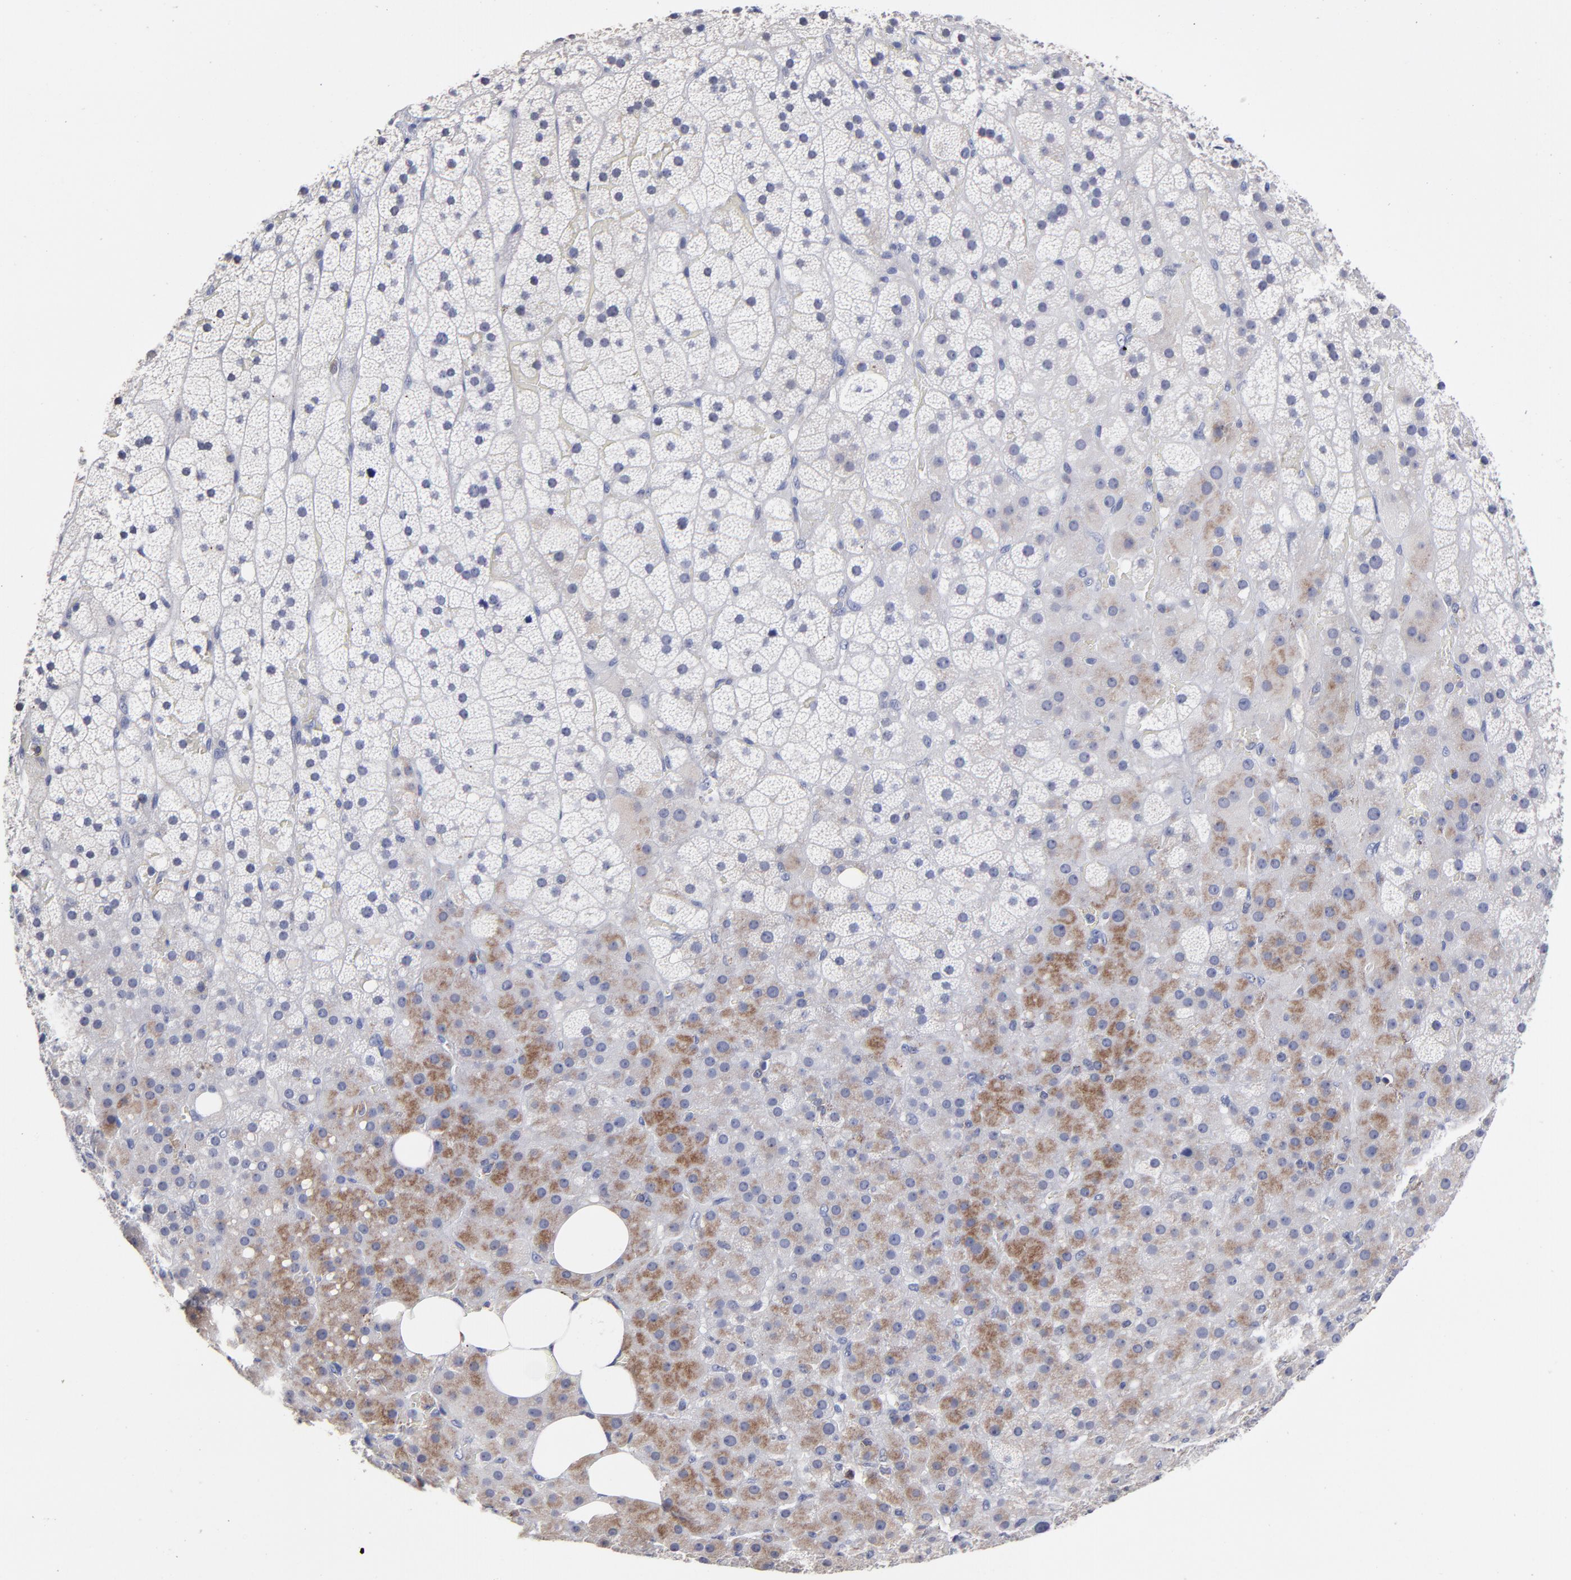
{"staining": {"intensity": "weak", "quantity": "<25%", "location": "cytoplasmic/membranous"}, "tissue": "adrenal gland", "cell_type": "Glandular cells", "image_type": "normal", "snomed": [{"axis": "morphology", "description": "Normal tissue, NOS"}, {"axis": "topography", "description": "Adrenal gland"}], "caption": "A high-resolution histopathology image shows immunohistochemistry (IHC) staining of unremarkable adrenal gland, which displays no significant staining in glandular cells.", "gene": "TRAT1", "patient": {"sex": "male", "age": 35}}